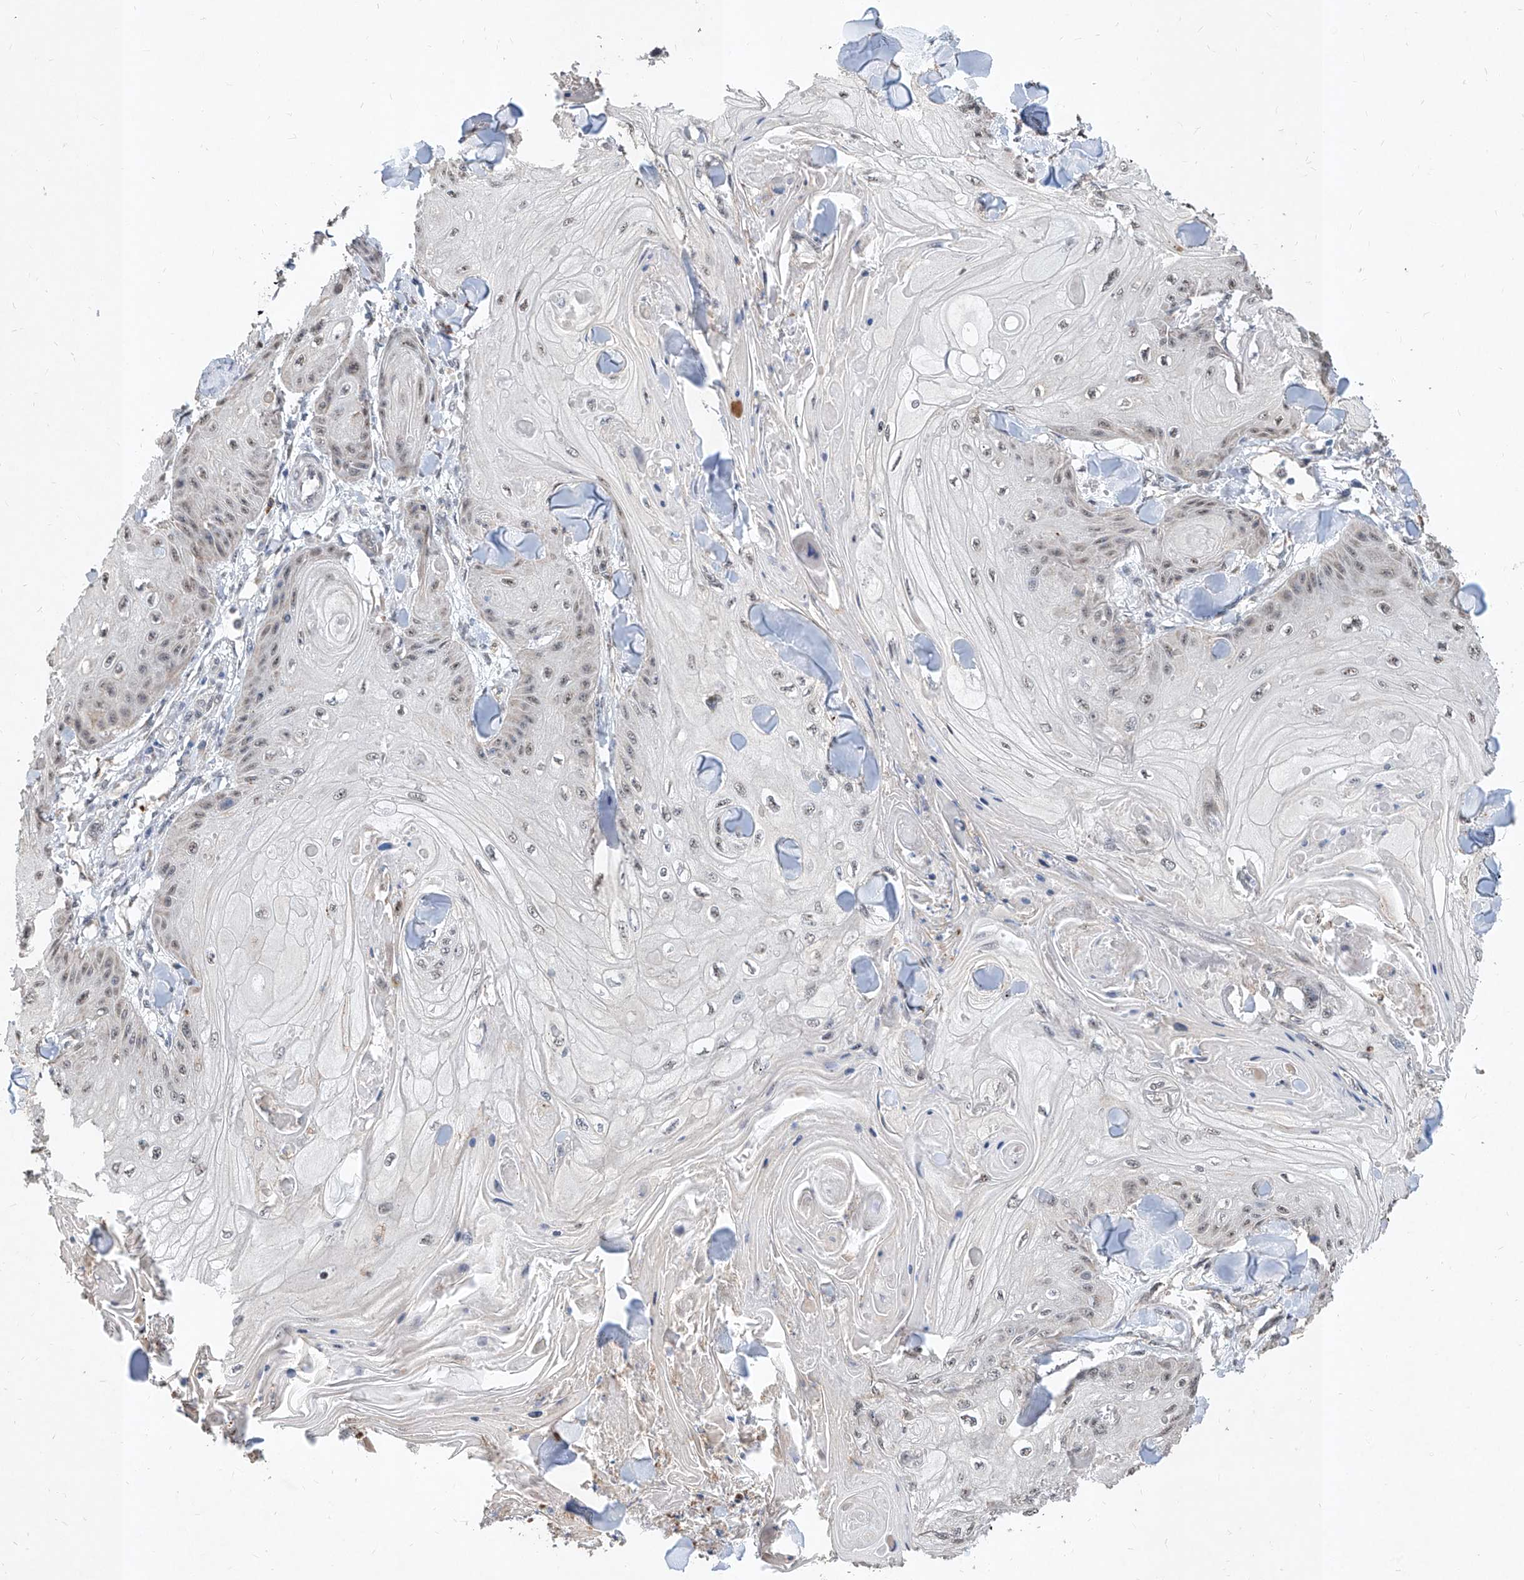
{"staining": {"intensity": "weak", "quantity": "<25%", "location": "nuclear"}, "tissue": "skin cancer", "cell_type": "Tumor cells", "image_type": "cancer", "snomed": [{"axis": "morphology", "description": "Squamous cell carcinoma, NOS"}, {"axis": "topography", "description": "Skin"}], "caption": "This is a image of IHC staining of skin cancer (squamous cell carcinoma), which shows no staining in tumor cells.", "gene": "MFSD4B", "patient": {"sex": "male", "age": 74}}